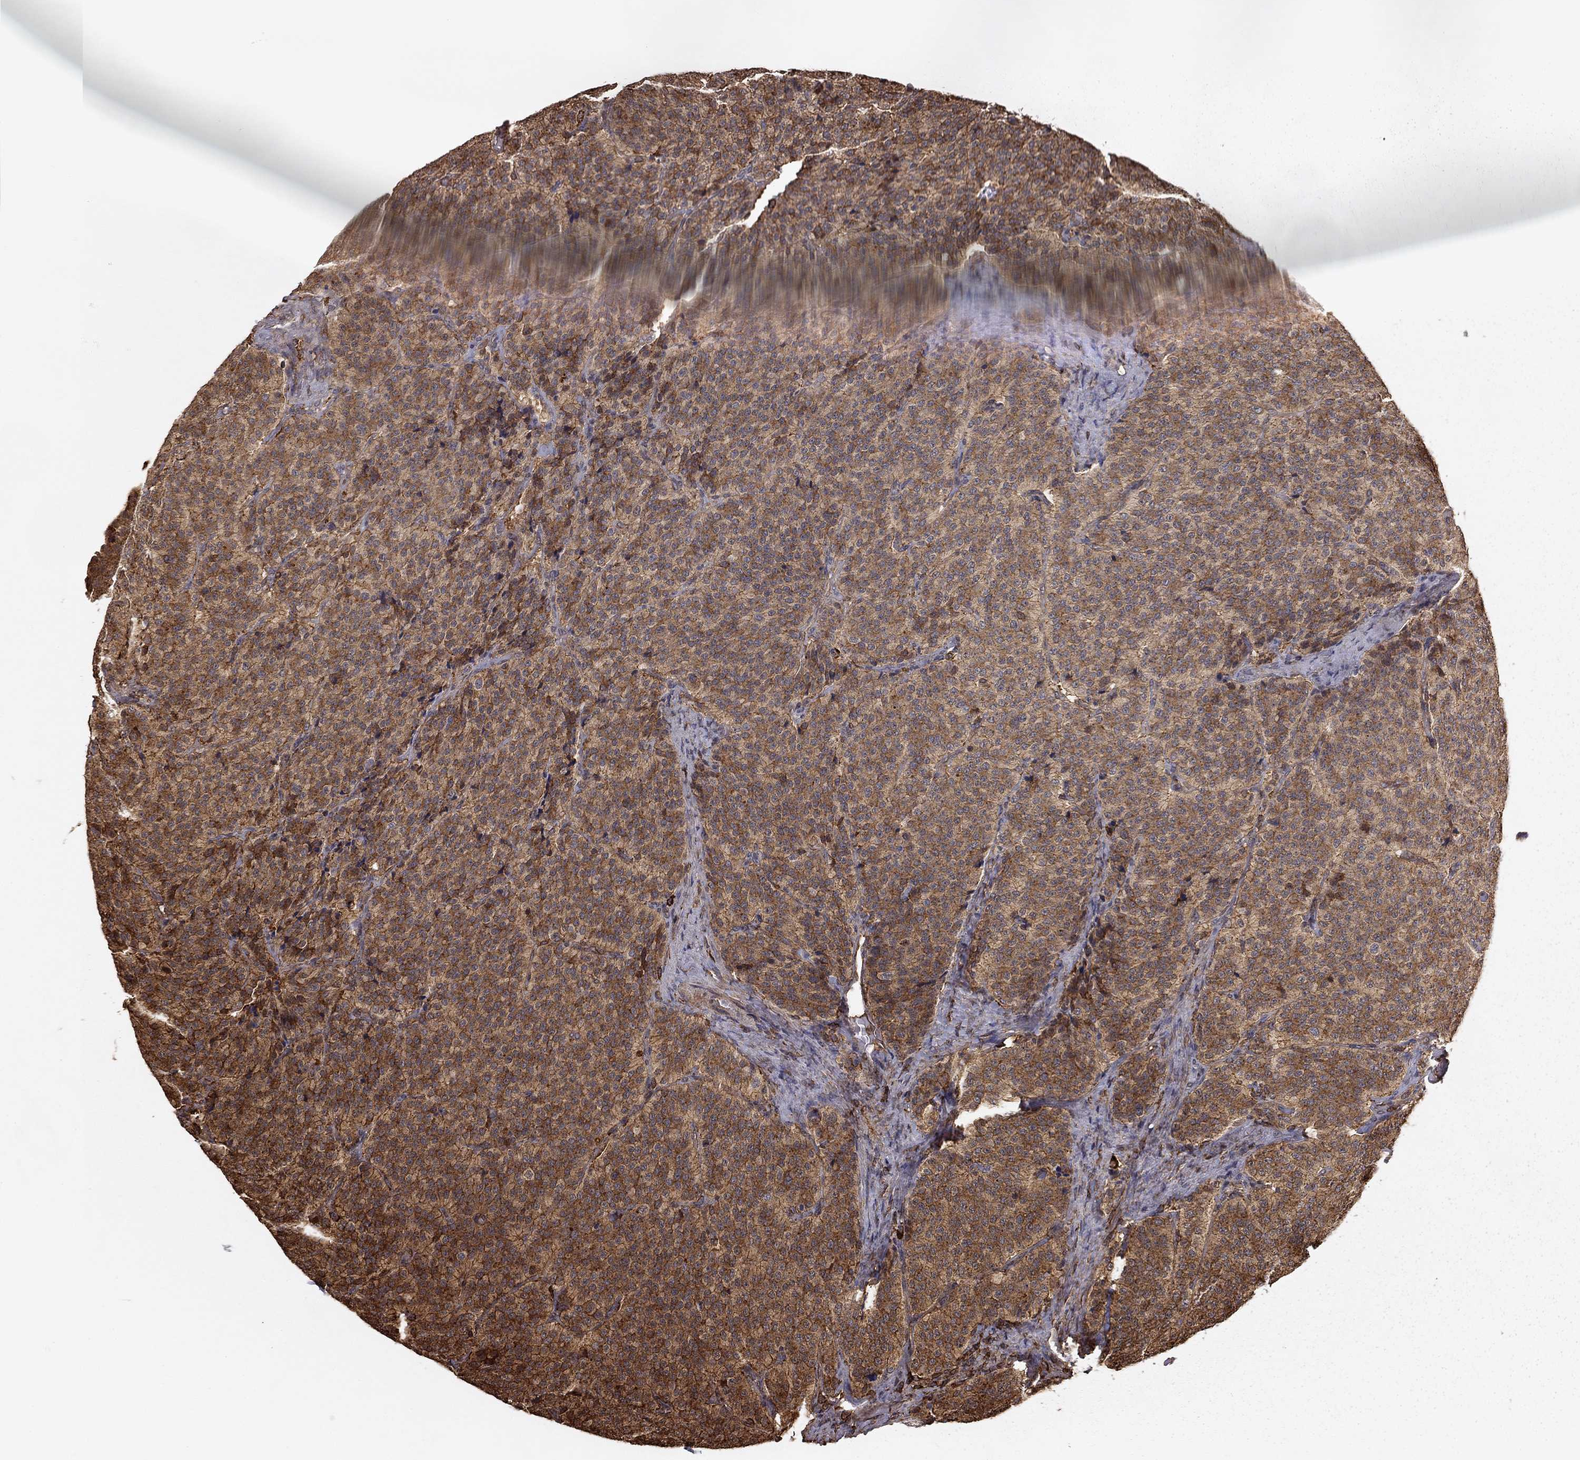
{"staining": {"intensity": "weak", "quantity": ">75%", "location": "cytoplasmic/membranous"}, "tissue": "carcinoid", "cell_type": "Tumor cells", "image_type": "cancer", "snomed": [{"axis": "morphology", "description": "Carcinoid, malignant, NOS"}, {"axis": "topography", "description": "Small intestine"}], "caption": "Tumor cells display low levels of weak cytoplasmic/membranous expression in approximately >75% of cells in human malignant carcinoid.", "gene": "HABP4", "patient": {"sex": "female", "age": 58}}